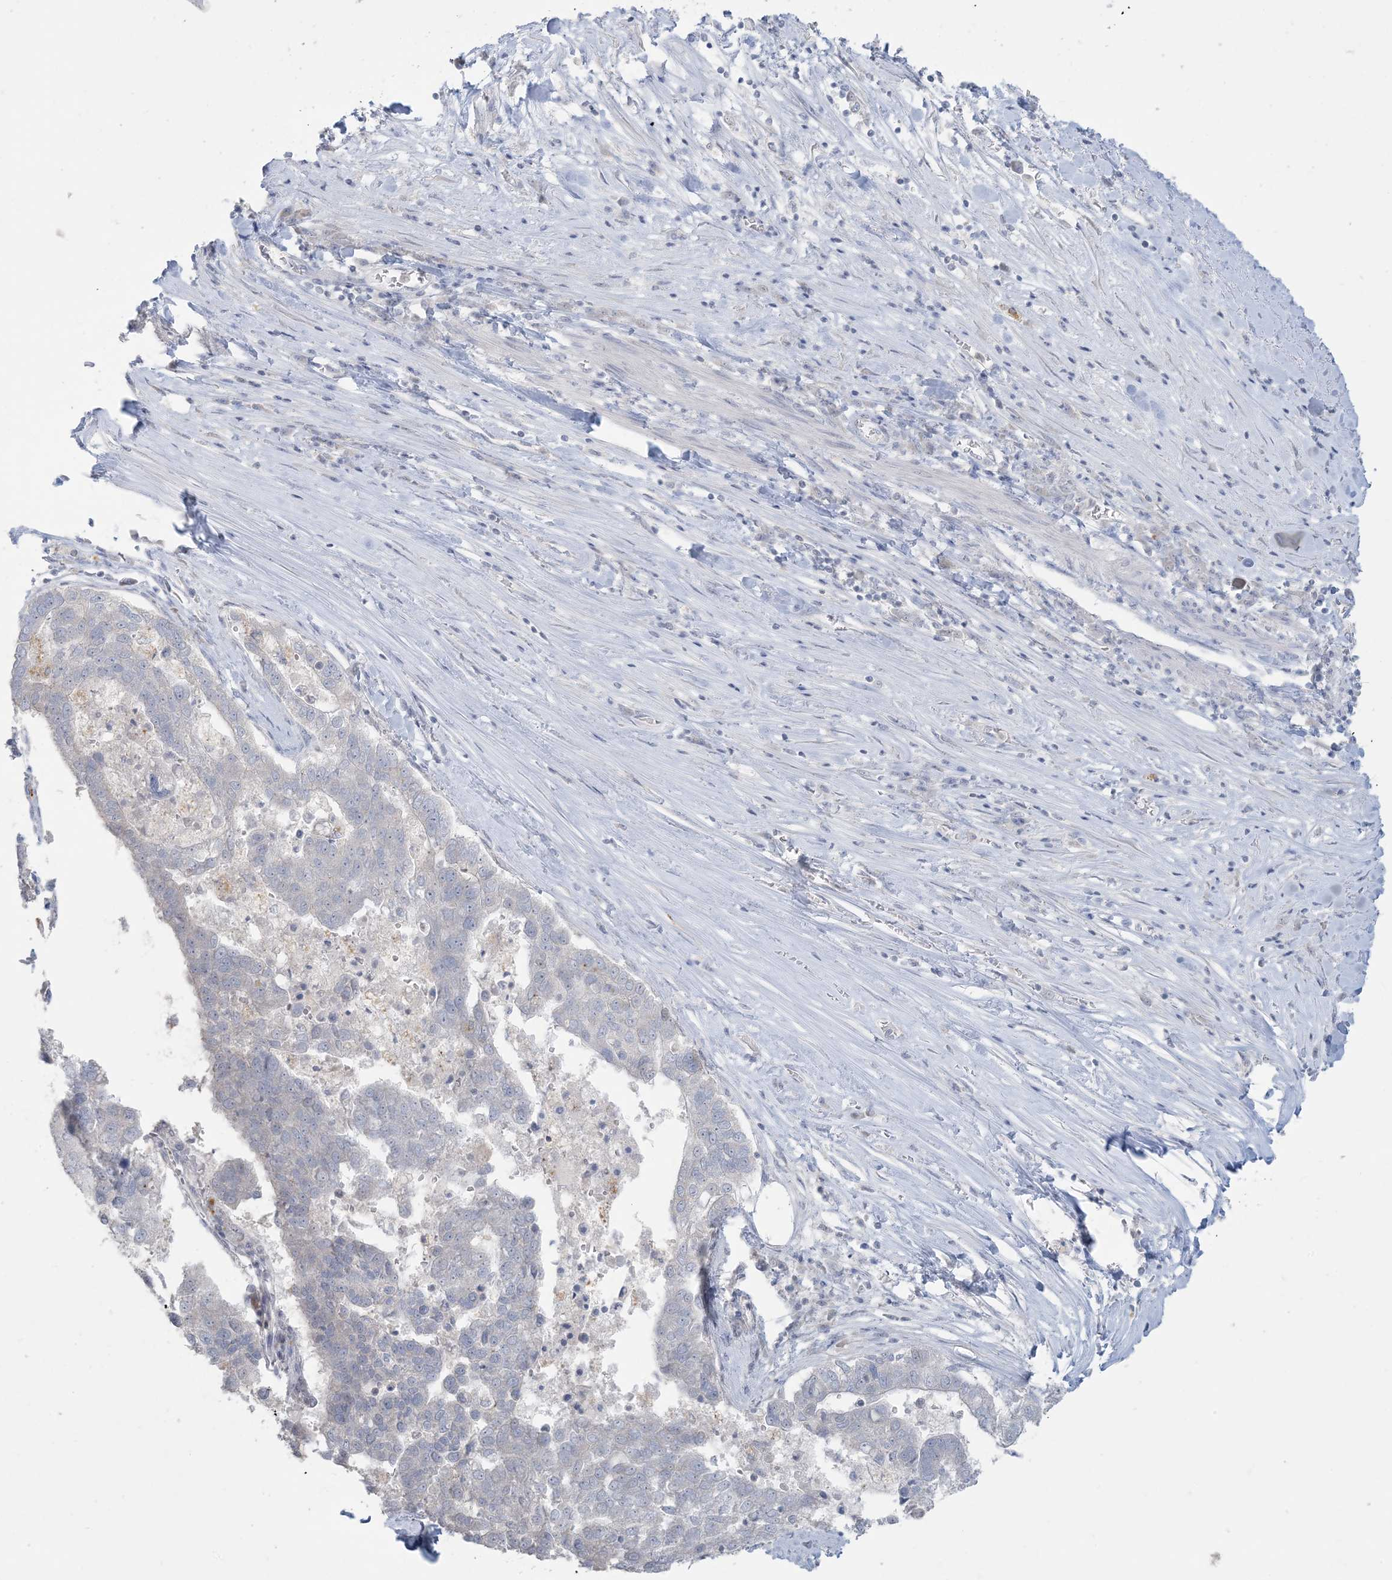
{"staining": {"intensity": "negative", "quantity": "none", "location": "none"}, "tissue": "pancreatic cancer", "cell_type": "Tumor cells", "image_type": "cancer", "snomed": [{"axis": "morphology", "description": "Adenocarcinoma, NOS"}, {"axis": "topography", "description": "Pancreas"}], "caption": "This is an immunohistochemistry (IHC) image of adenocarcinoma (pancreatic). There is no staining in tumor cells.", "gene": "KIF3A", "patient": {"sex": "female", "age": 61}}